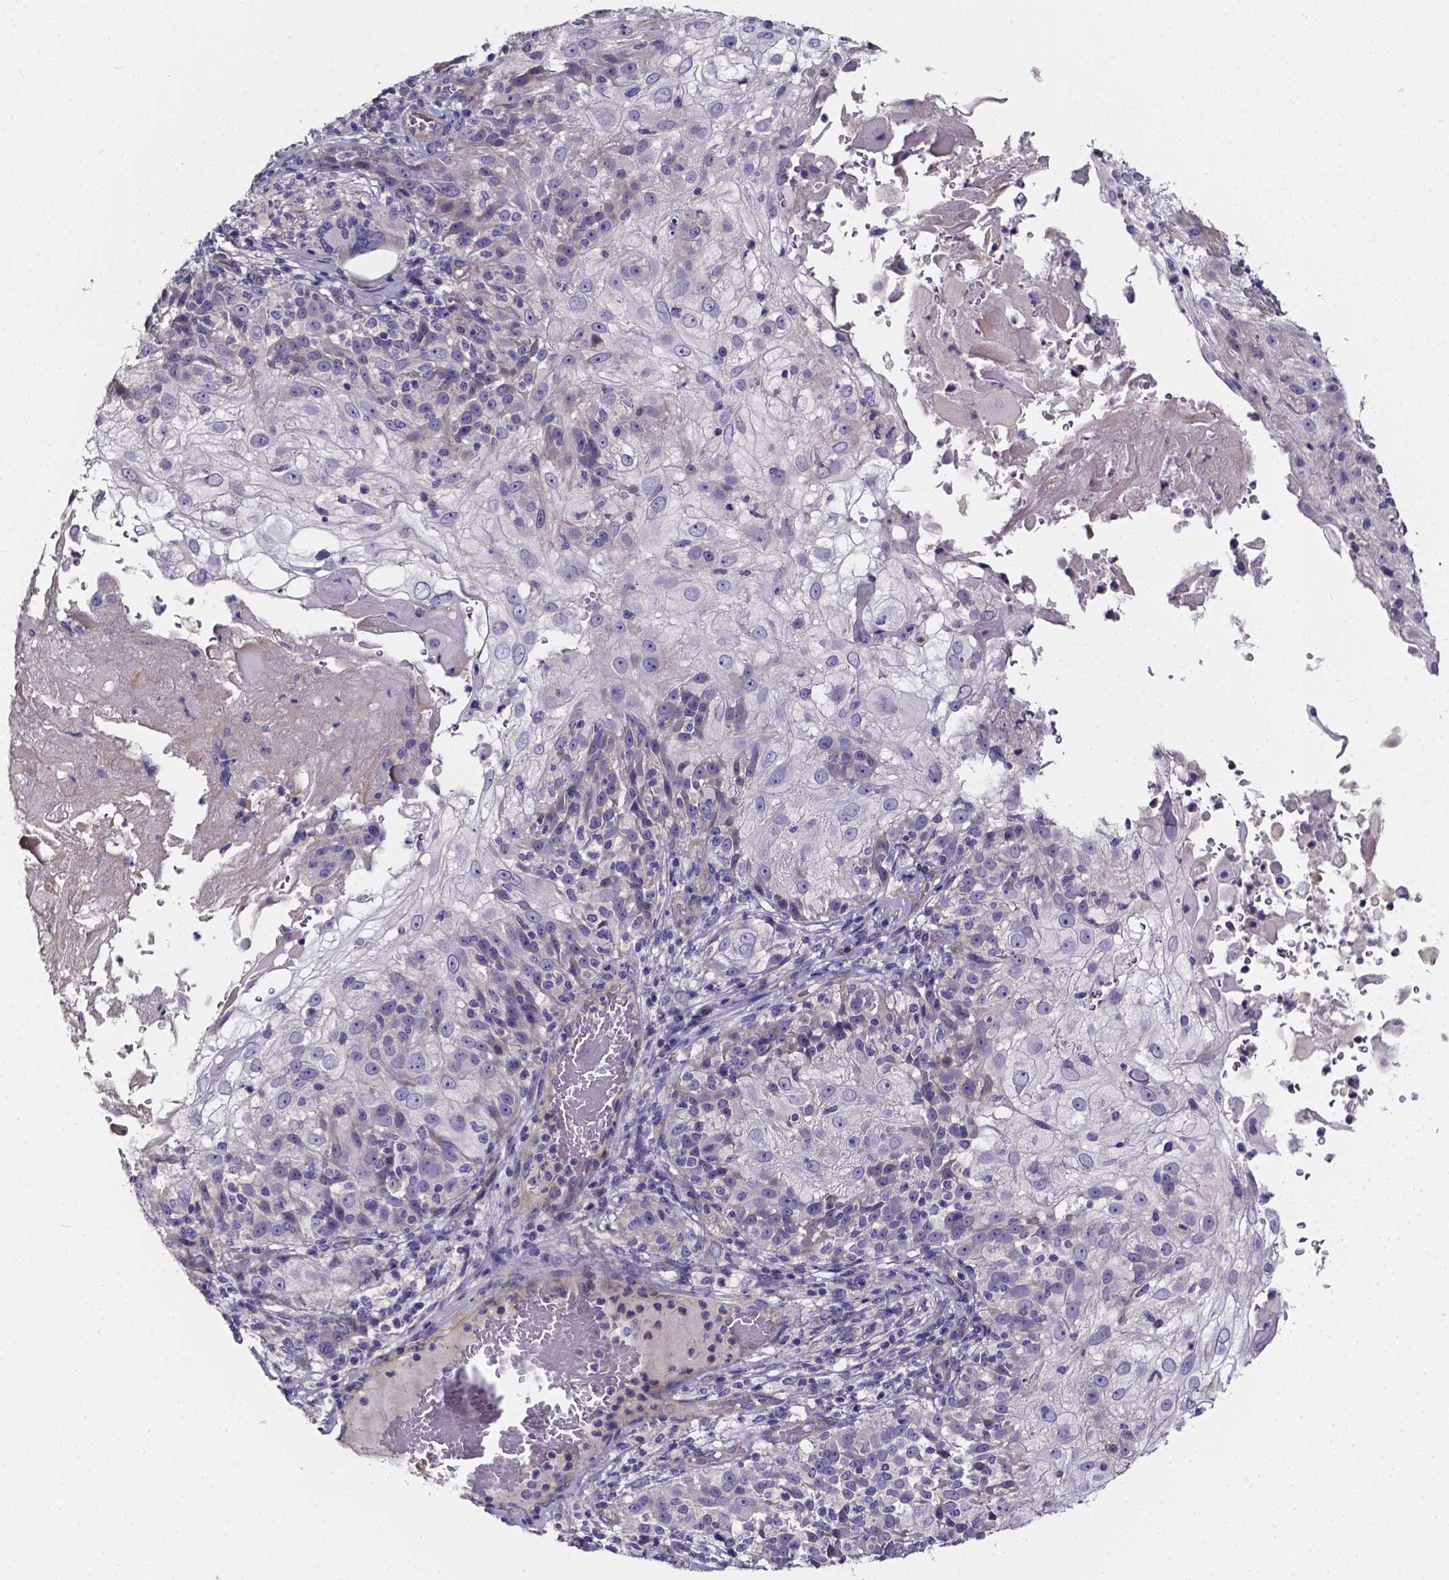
{"staining": {"intensity": "negative", "quantity": "none", "location": "none"}, "tissue": "skin cancer", "cell_type": "Tumor cells", "image_type": "cancer", "snomed": [{"axis": "morphology", "description": "Normal tissue, NOS"}, {"axis": "morphology", "description": "Squamous cell carcinoma, NOS"}, {"axis": "topography", "description": "Skin"}], "caption": "IHC histopathology image of neoplastic tissue: human skin squamous cell carcinoma stained with DAB (3,3'-diaminobenzidine) reveals no significant protein staining in tumor cells. (Stains: DAB (3,3'-diaminobenzidine) immunohistochemistry (IHC) with hematoxylin counter stain, Microscopy: brightfield microscopy at high magnification).", "gene": "CACNG8", "patient": {"sex": "female", "age": 83}}